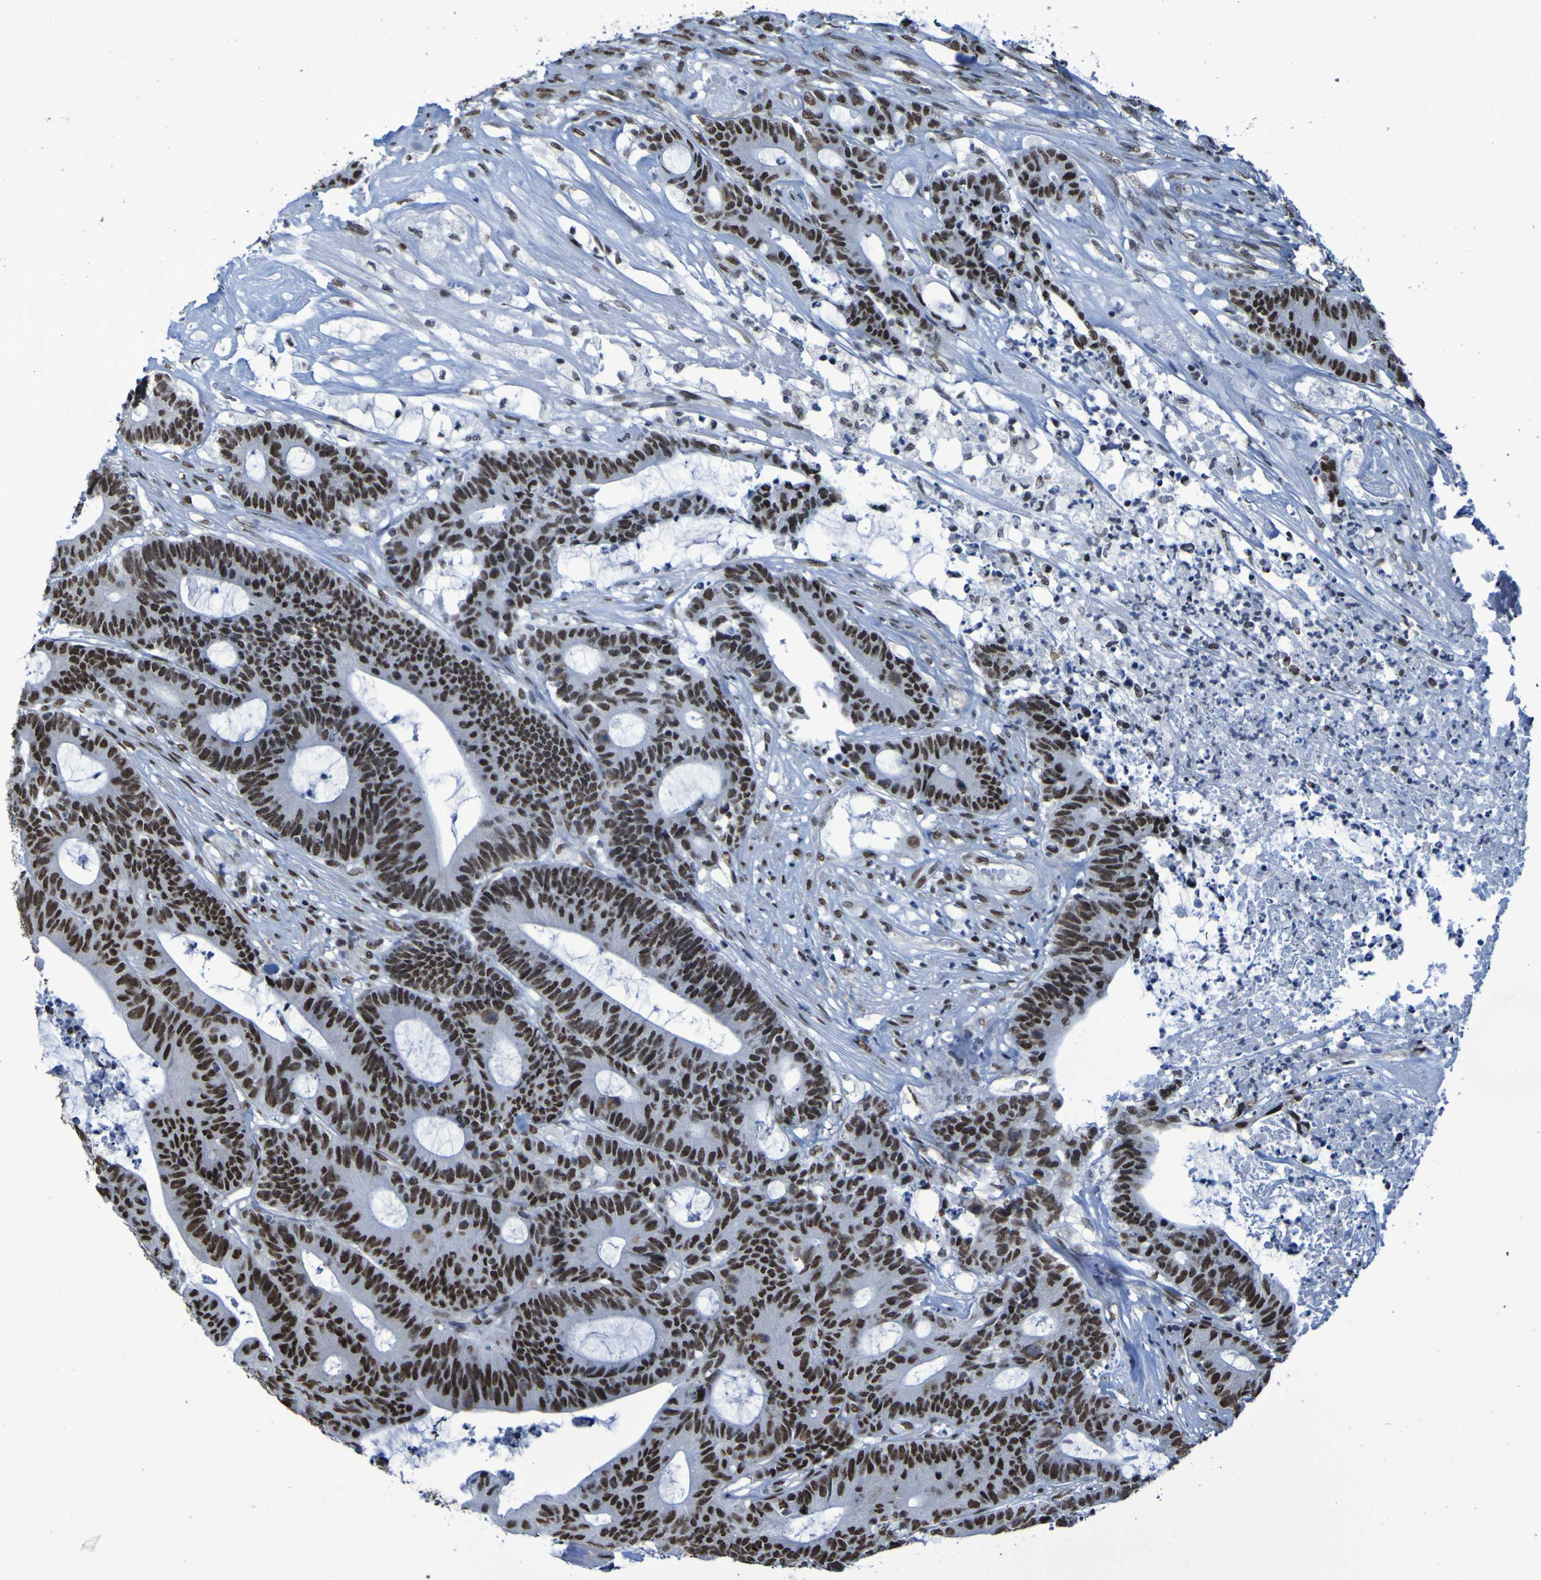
{"staining": {"intensity": "strong", "quantity": ">75%", "location": "nuclear"}, "tissue": "colorectal cancer", "cell_type": "Tumor cells", "image_type": "cancer", "snomed": [{"axis": "morphology", "description": "Adenocarcinoma, NOS"}, {"axis": "topography", "description": "Colon"}], "caption": "This image shows colorectal adenocarcinoma stained with immunohistochemistry (IHC) to label a protein in brown. The nuclear of tumor cells show strong positivity for the protein. Nuclei are counter-stained blue.", "gene": "HNRNPR", "patient": {"sex": "female", "age": 84}}